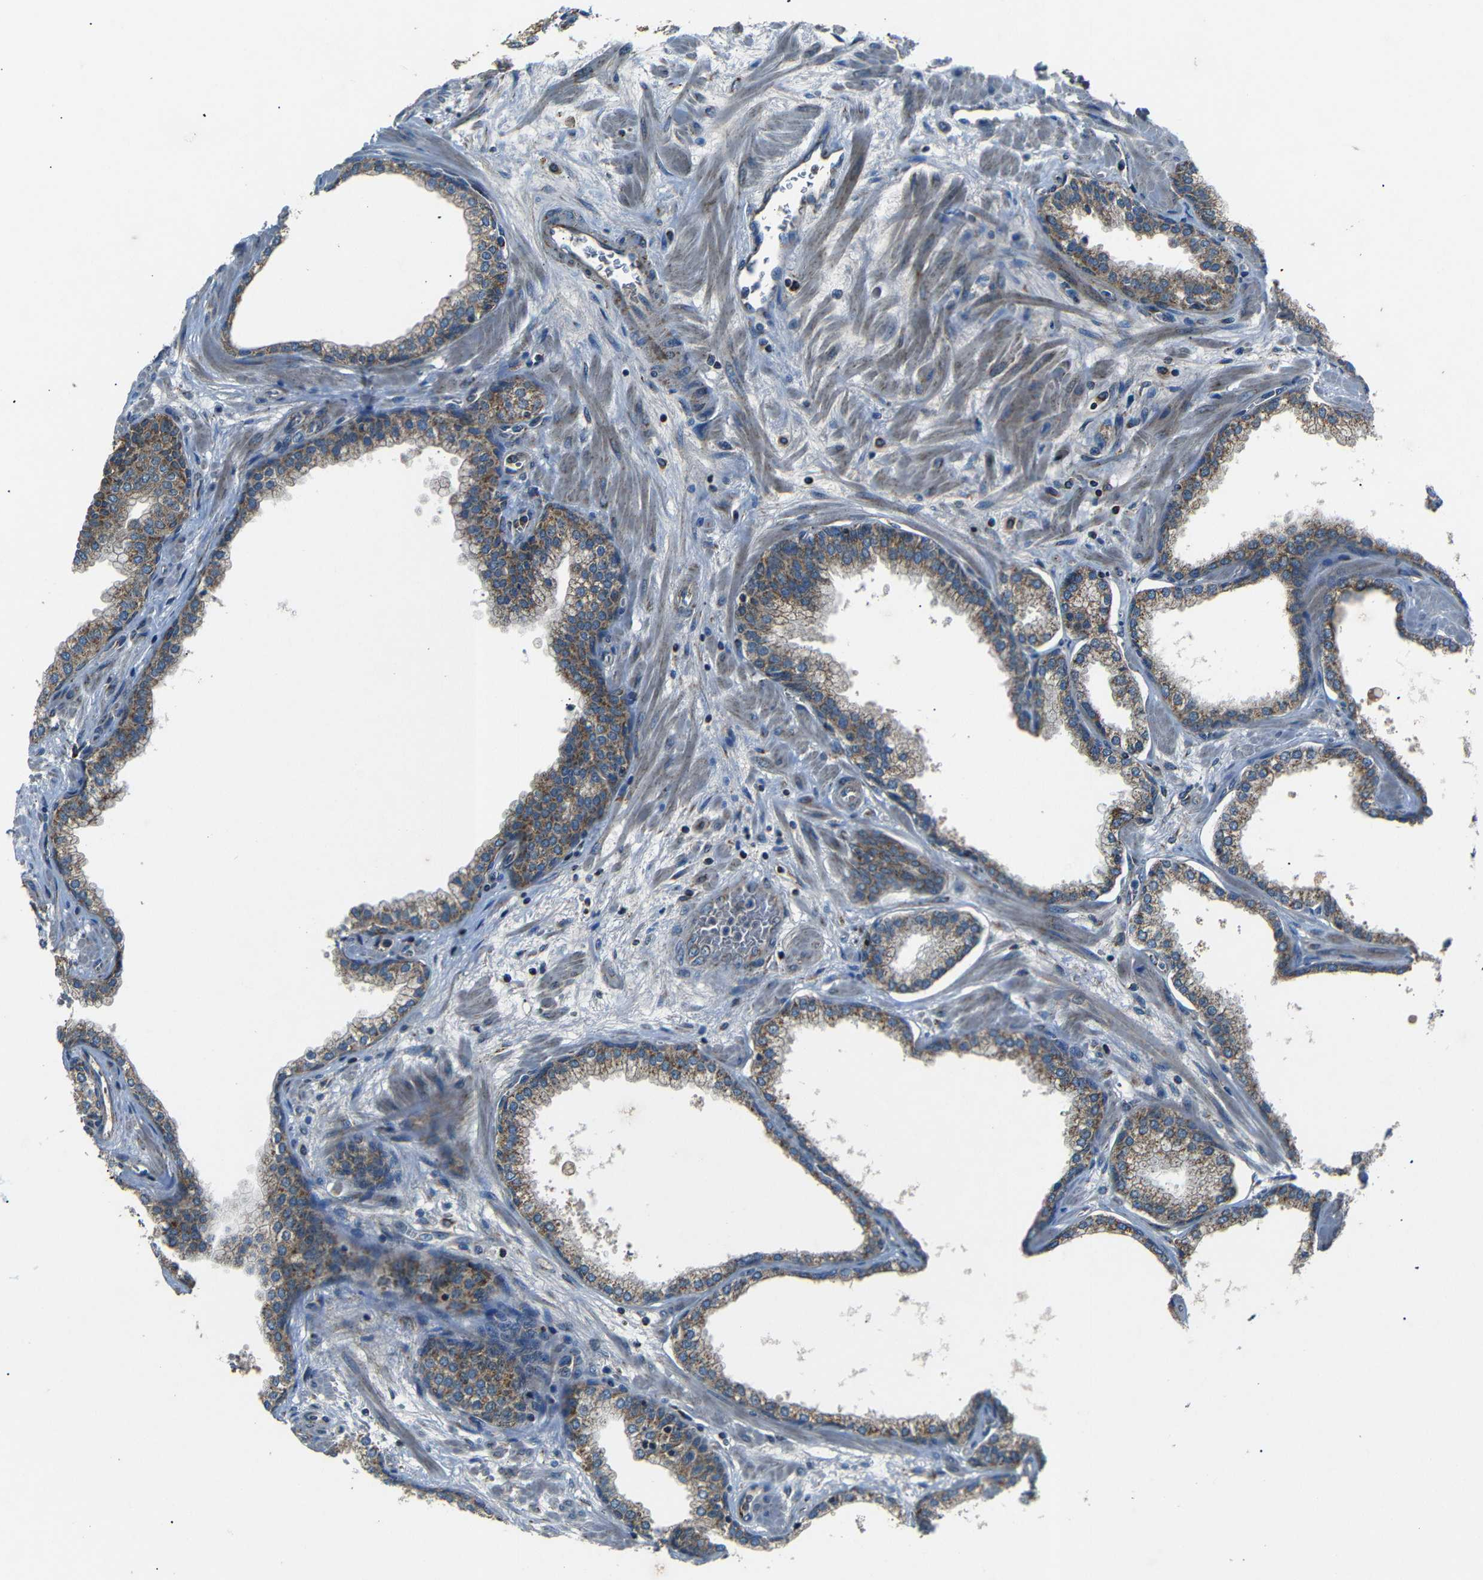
{"staining": {"intensity": "moderate", "quantity": ">75%", "location": "cytoplasmic/membranous"}, "tissue": "prostate", "cell_type": "Glandular cells", "image_type": "normal", "snomed": [{"axis": "morphology", "description": "Normal tissue, NOS"}, {"axis": "morphology", "description": "Urothelial carcinoma, Low grade"}, {"axis": "topography", "description": "Urinary bladder"}, {"axis": "topography", "description": "Prostate"}], "caption": "High-magnification brightfield microscopy of unremarkable prostate stained with DAB (3,3'-diaminobenzidine) (brown) and counterstained with hematoxylin (blue). glandular cells exhibit moderate cytoplasmic/membranous staining is identified in approximately>75% of cells.", "gene": "NETO2", "patient": {"sex": "male", "age": 60}}